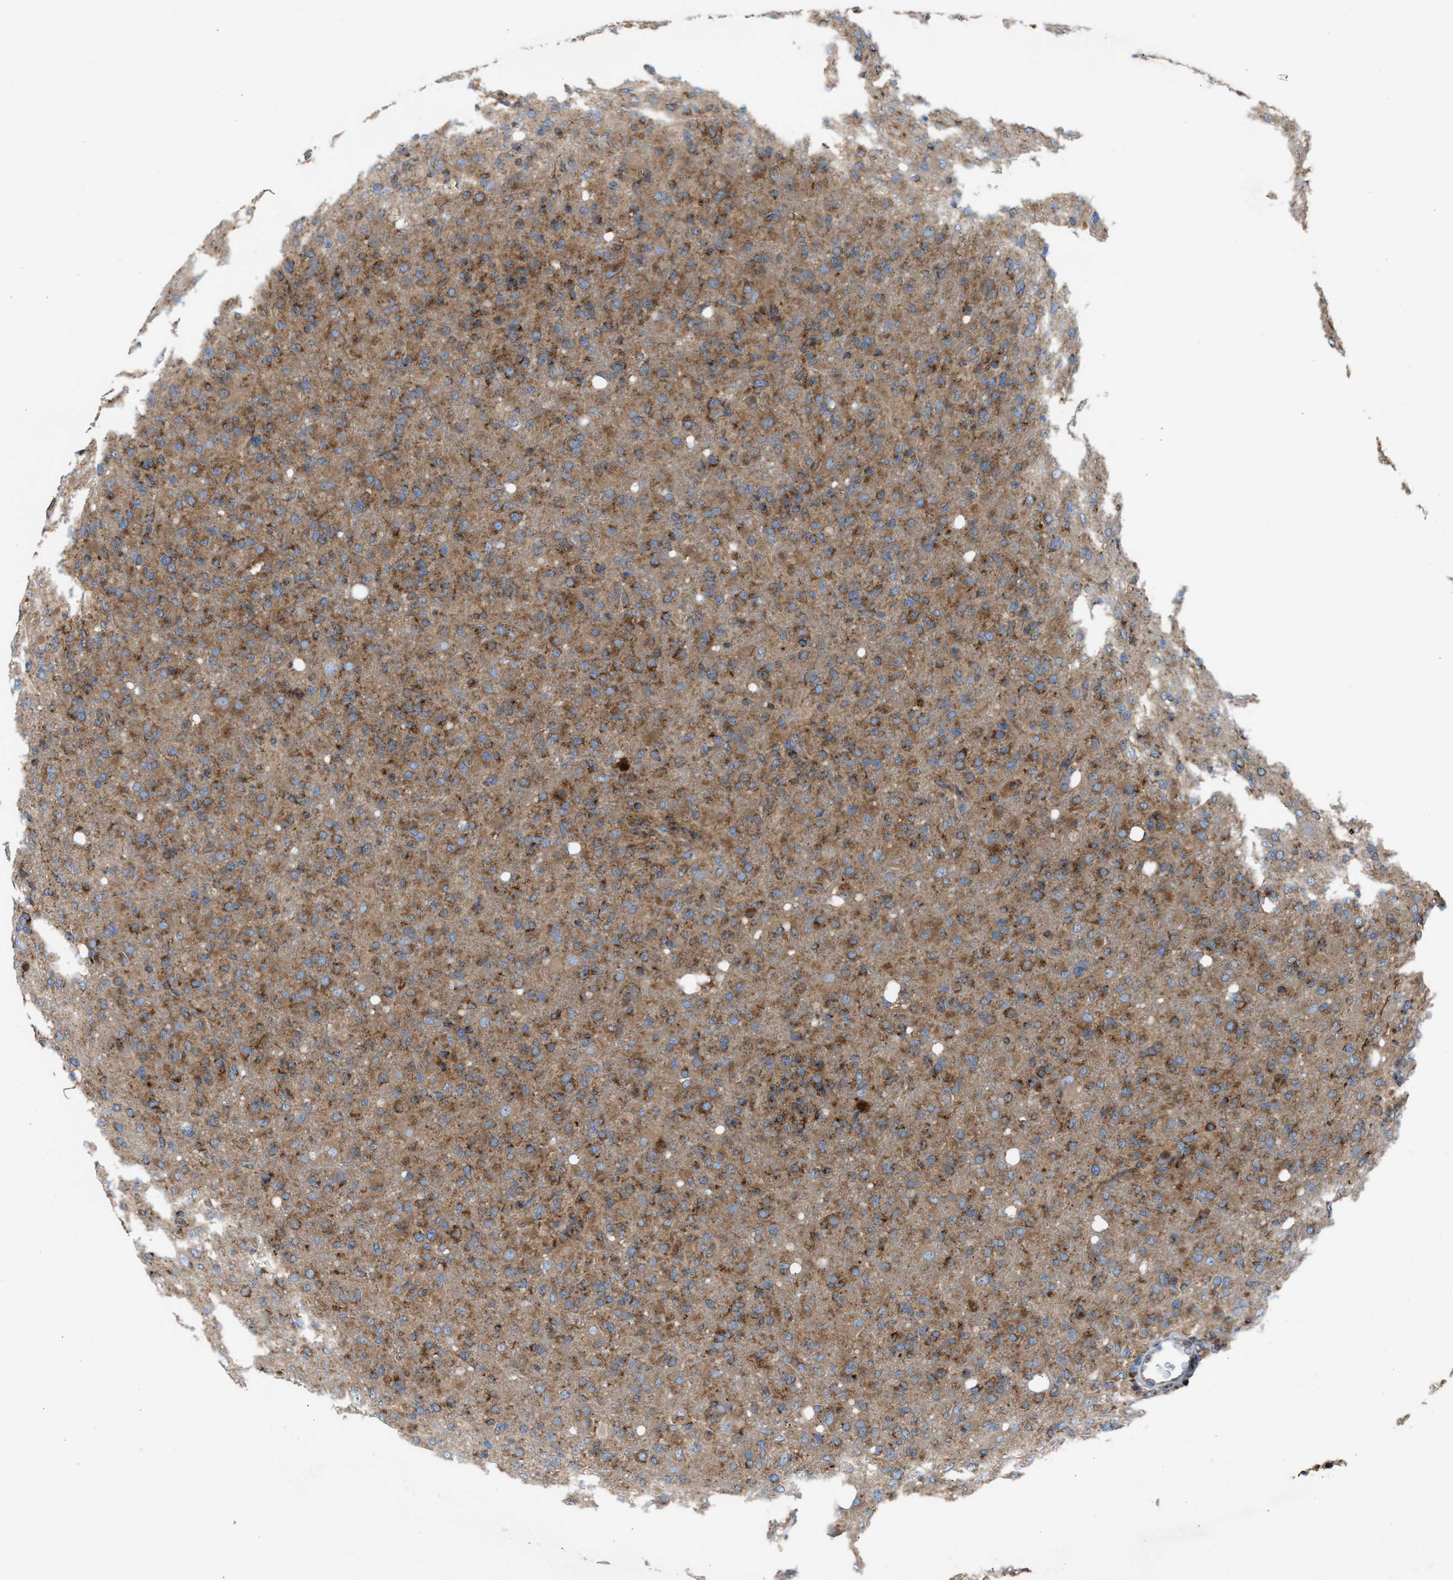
{"staining": {"intensity": "moderate", "quantity": ">75%", "location": "cytoplasmic/membranous"}, "tissue": "glioma", "cell_type": "Tumor cells", "image_type": "cancer", "snomed": [{"axis": "morphology", "description": "Glioma, malignant, High grade"}, {"axis": "topography", "description": "Brain"}], "caption": "A brown stain shows moderate cytoplasmic/membranous expression of a protein in glioma tumor cells. Immunohistochemistry stains the protein in brown and the nuclei are stained blue.", "gene": "TBC1D15", "patient": {"sex": "female", "age": 57}}